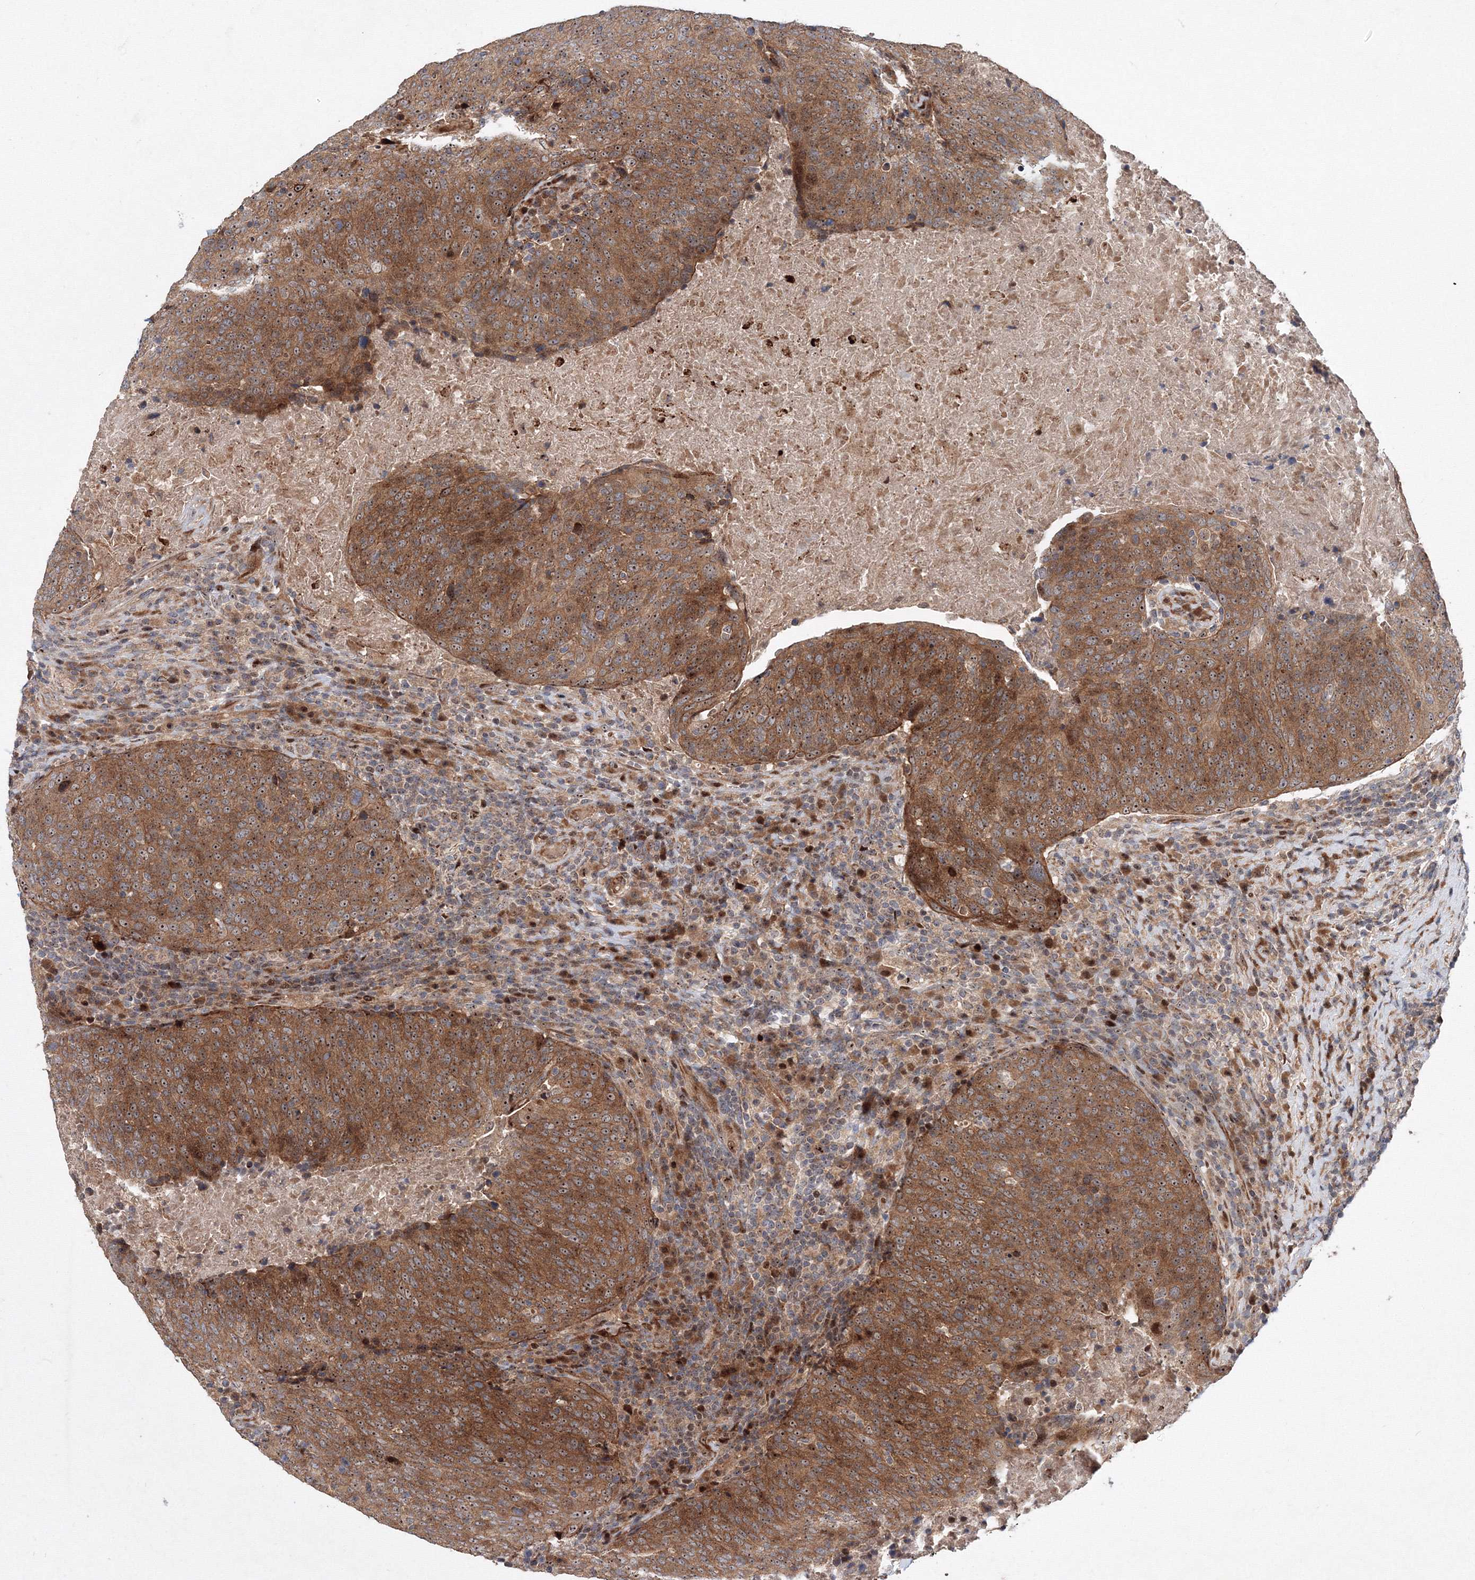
{"staining": {"intensity": "moderate", "quantity": ">75%", "location": "cytoplasmic/membranous,nuclear"}, "tissue": "head and neck cancer", "cell_type": "Tumor cells", "image_type": "cancer", "snomed": [{"axis": "morphology", "description": "Squamous cell carcinoma, NOS"}, {"axis": "morphology", "description": "Squamous cell carcinoma, metastatic, NOS"}, {"axis": "topography", "description": "Lymph node"}, {"axis": "topography", "description": "Head-Neck"}], "caption": "IHC histopathology image of metastatic squamous cell carcinoma (head and neck) stained for a protein (brown), which reveals medium levels of moderate cytoplasmic/membranous and nuclear positivity in approximately >75% of tumor cells.", "gene": "ANKAR", "patient": {"sex": "male", "age": 62}}